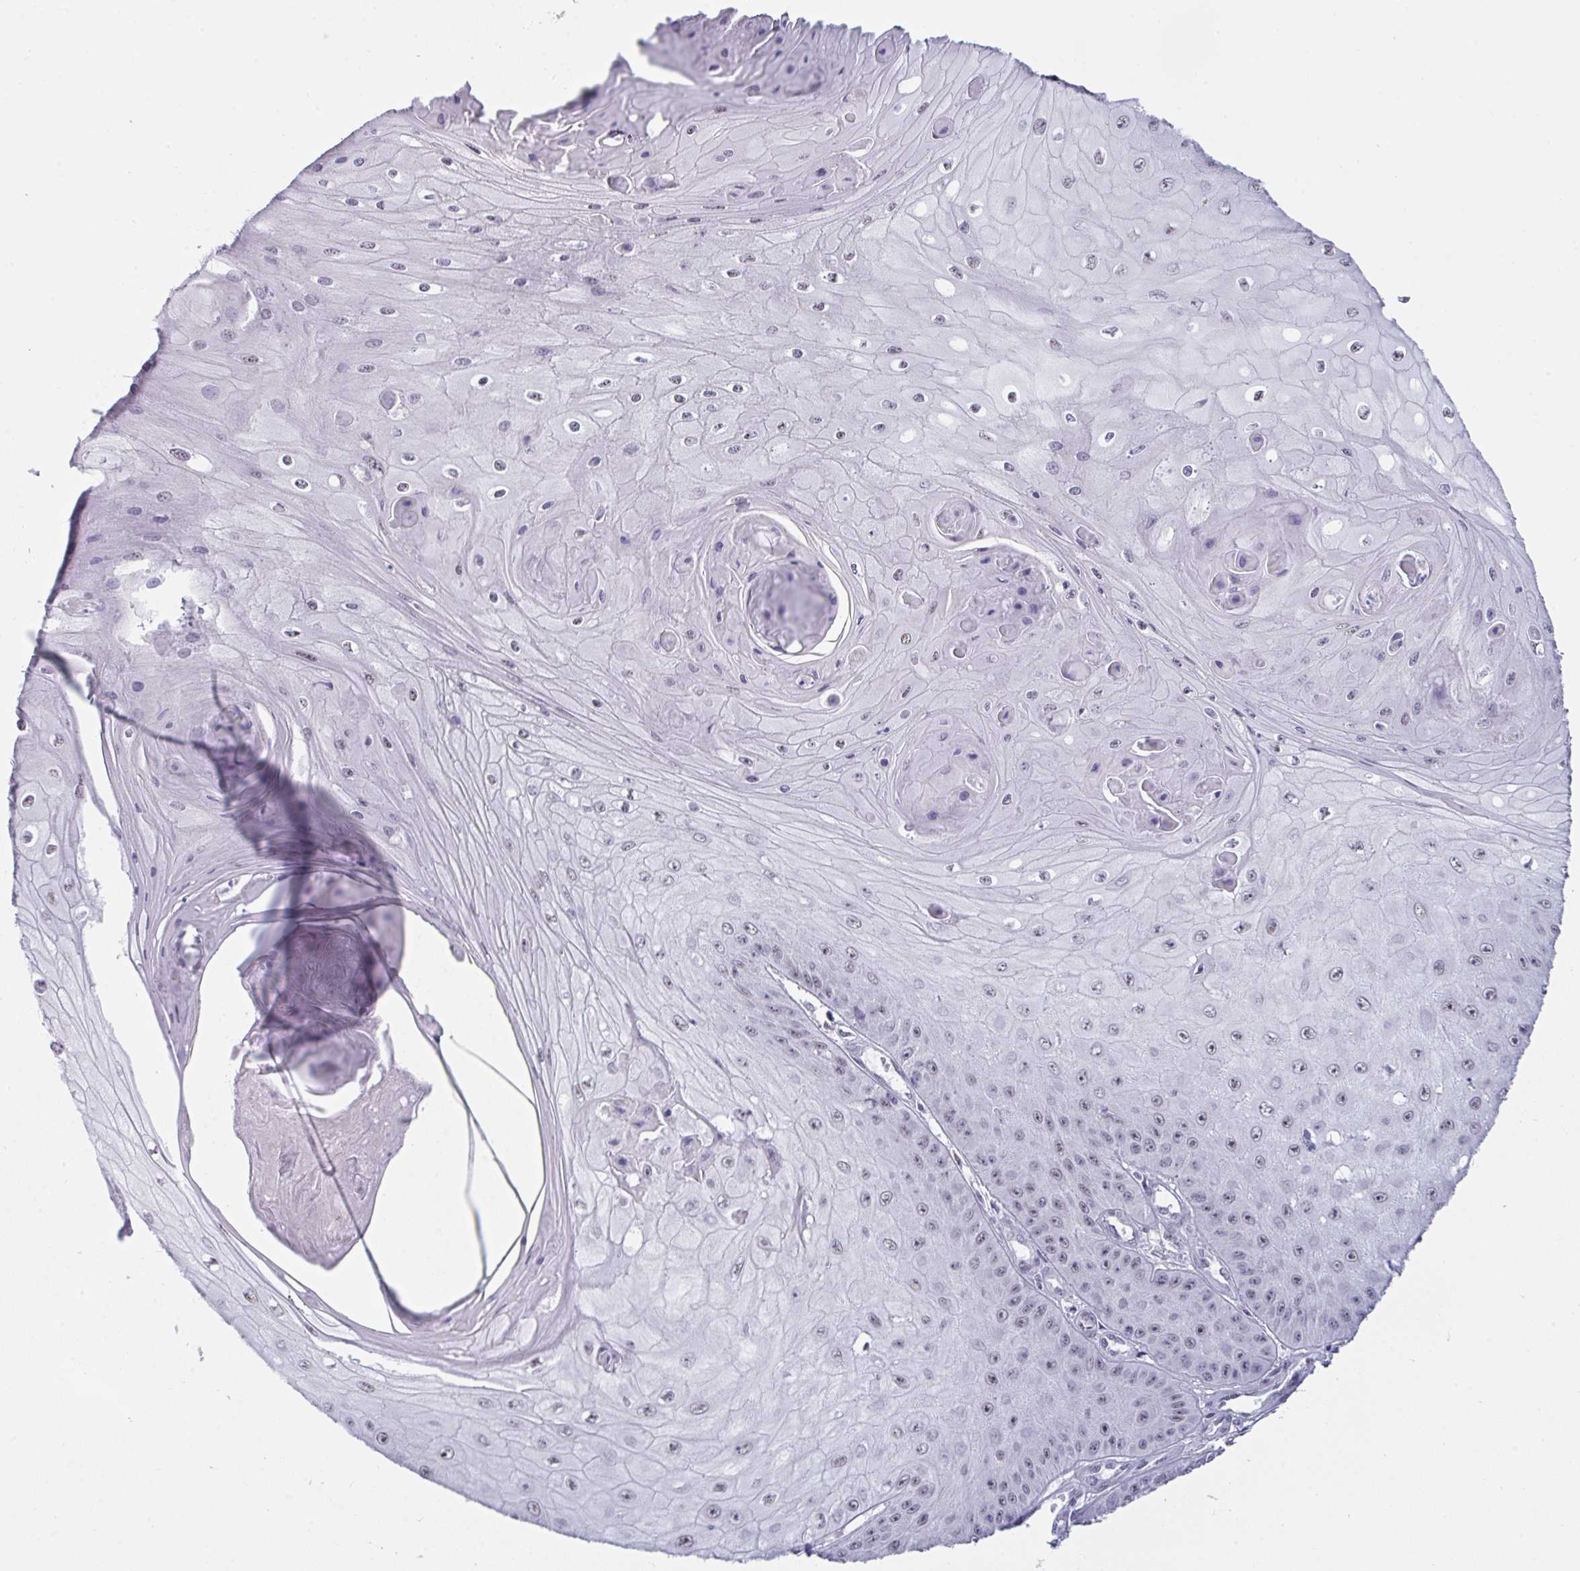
{"staining": {"intensity": "negative", "quantity": "none", "location": "none"}, "tissue": "skin cancer", "cell_type": "Tumor cells", "image_type": "cancer", "snomed": [{"axis": "morphology", "description": "Squamous cell carcinoma, NOS"}, {"axis": "topography", "description": "Skin"}], "caption": "Tumor cells show no significant protein positivity in skin squamous cell carcinoma. (Brightfield microscopy of DAB (3,3'-diaminobenzidine) immunohistochemistry (IHC) at high magnification).", "gene": "PRR14", "patient": {"sex": "male", "age": 70}}